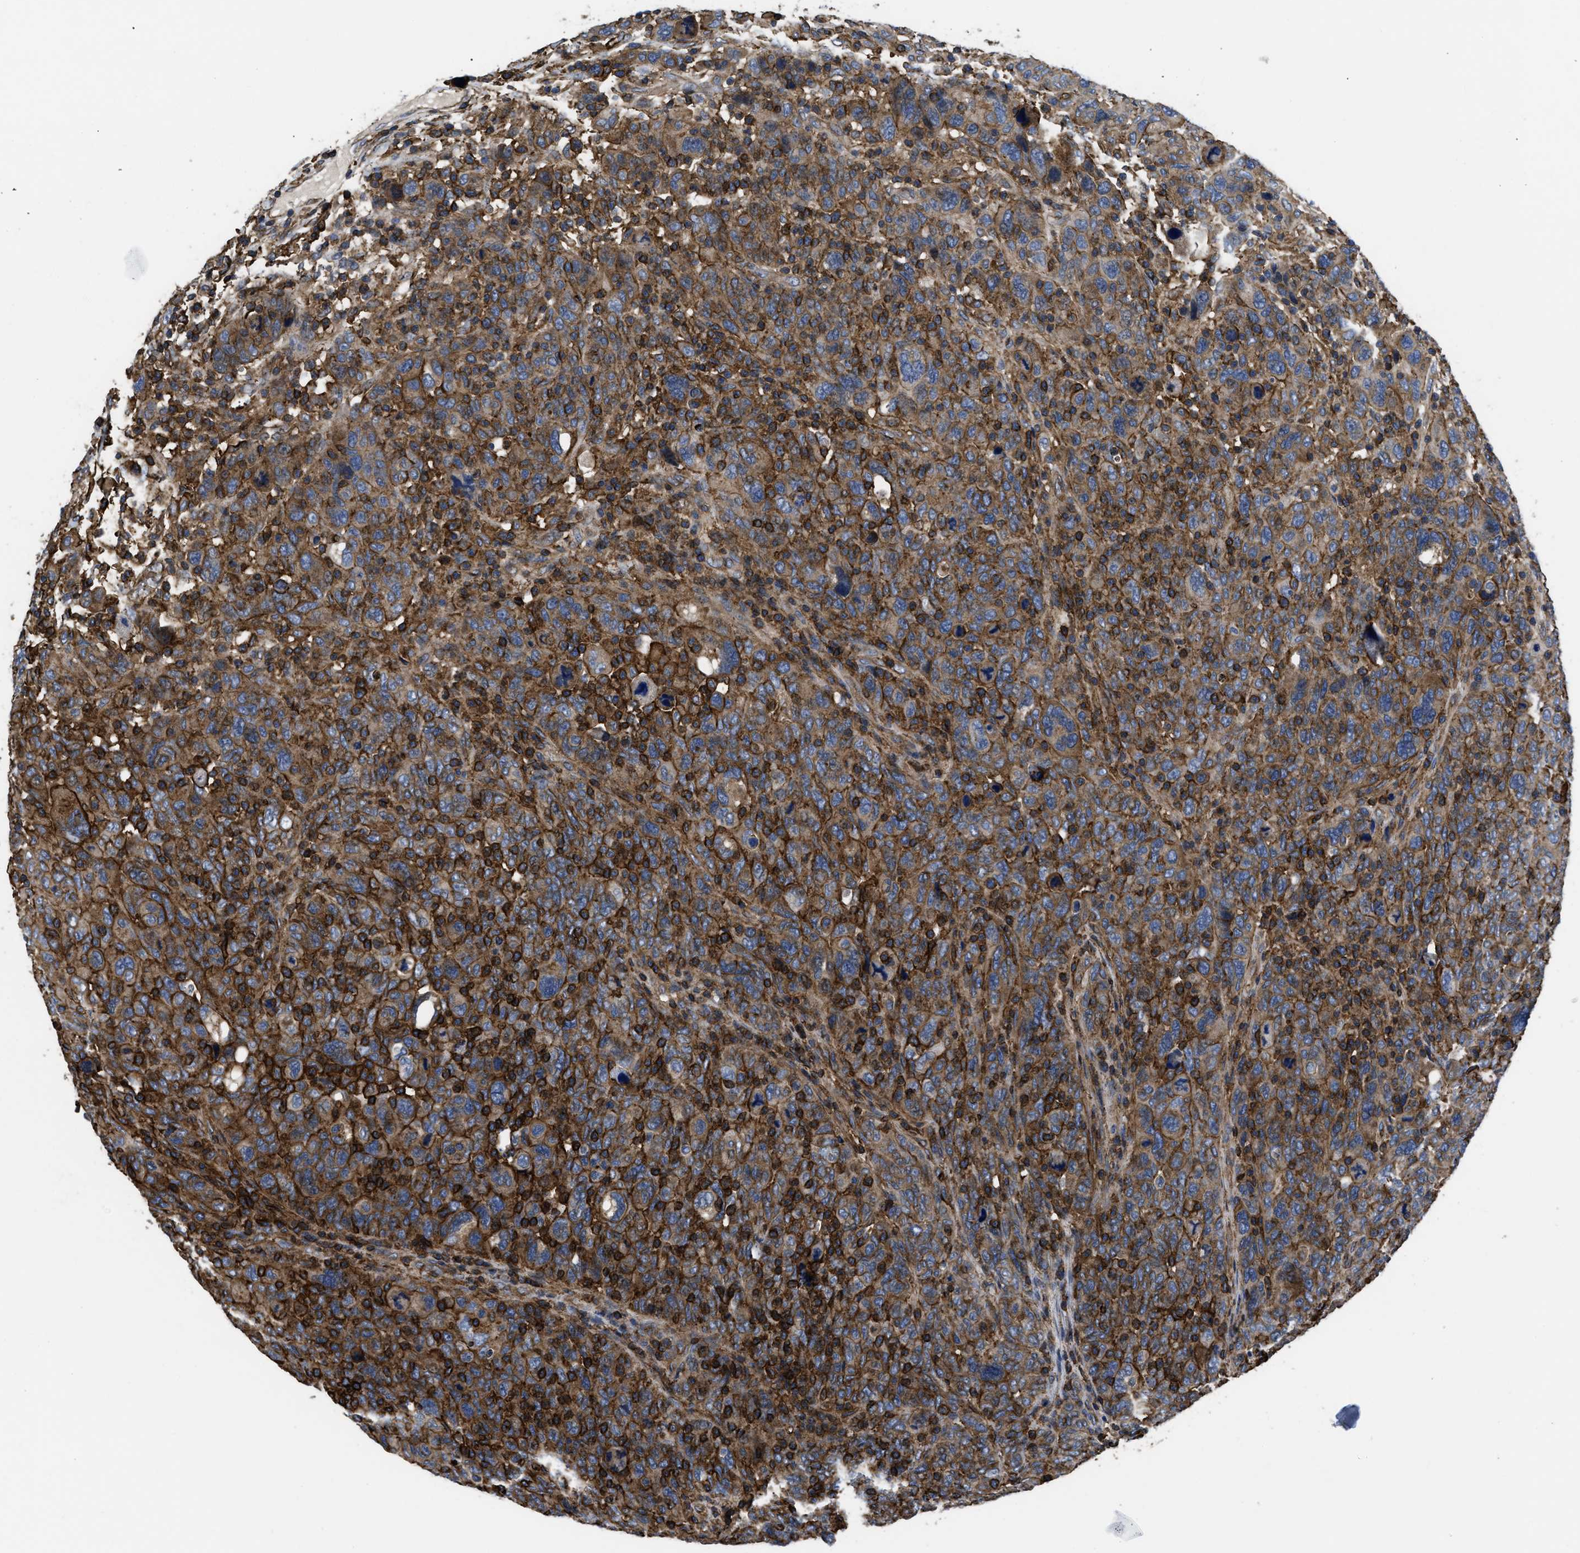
{"staining": {"intensity": "moderate", "quantity": ">75%", "location": "cytoplasmic/membranous"}, "tissue": "breast cancer", "cell_type": "Tumor cells", "image_type": "cancer", "snomed": [{"axis": "morphology", "description": "Duct carcinoma"}, {"axis": "topography", "description": "Breast"}], "caption": "There is medium levels of moderate cytoplasmic/membranous staining in tumor cells of breast cancer (intraductal carcinoma), as demonstrated by immunohistochemical staining (brown color).", "gene": "SCUBE2", "patient": {"sex": "female", "age": 37}}